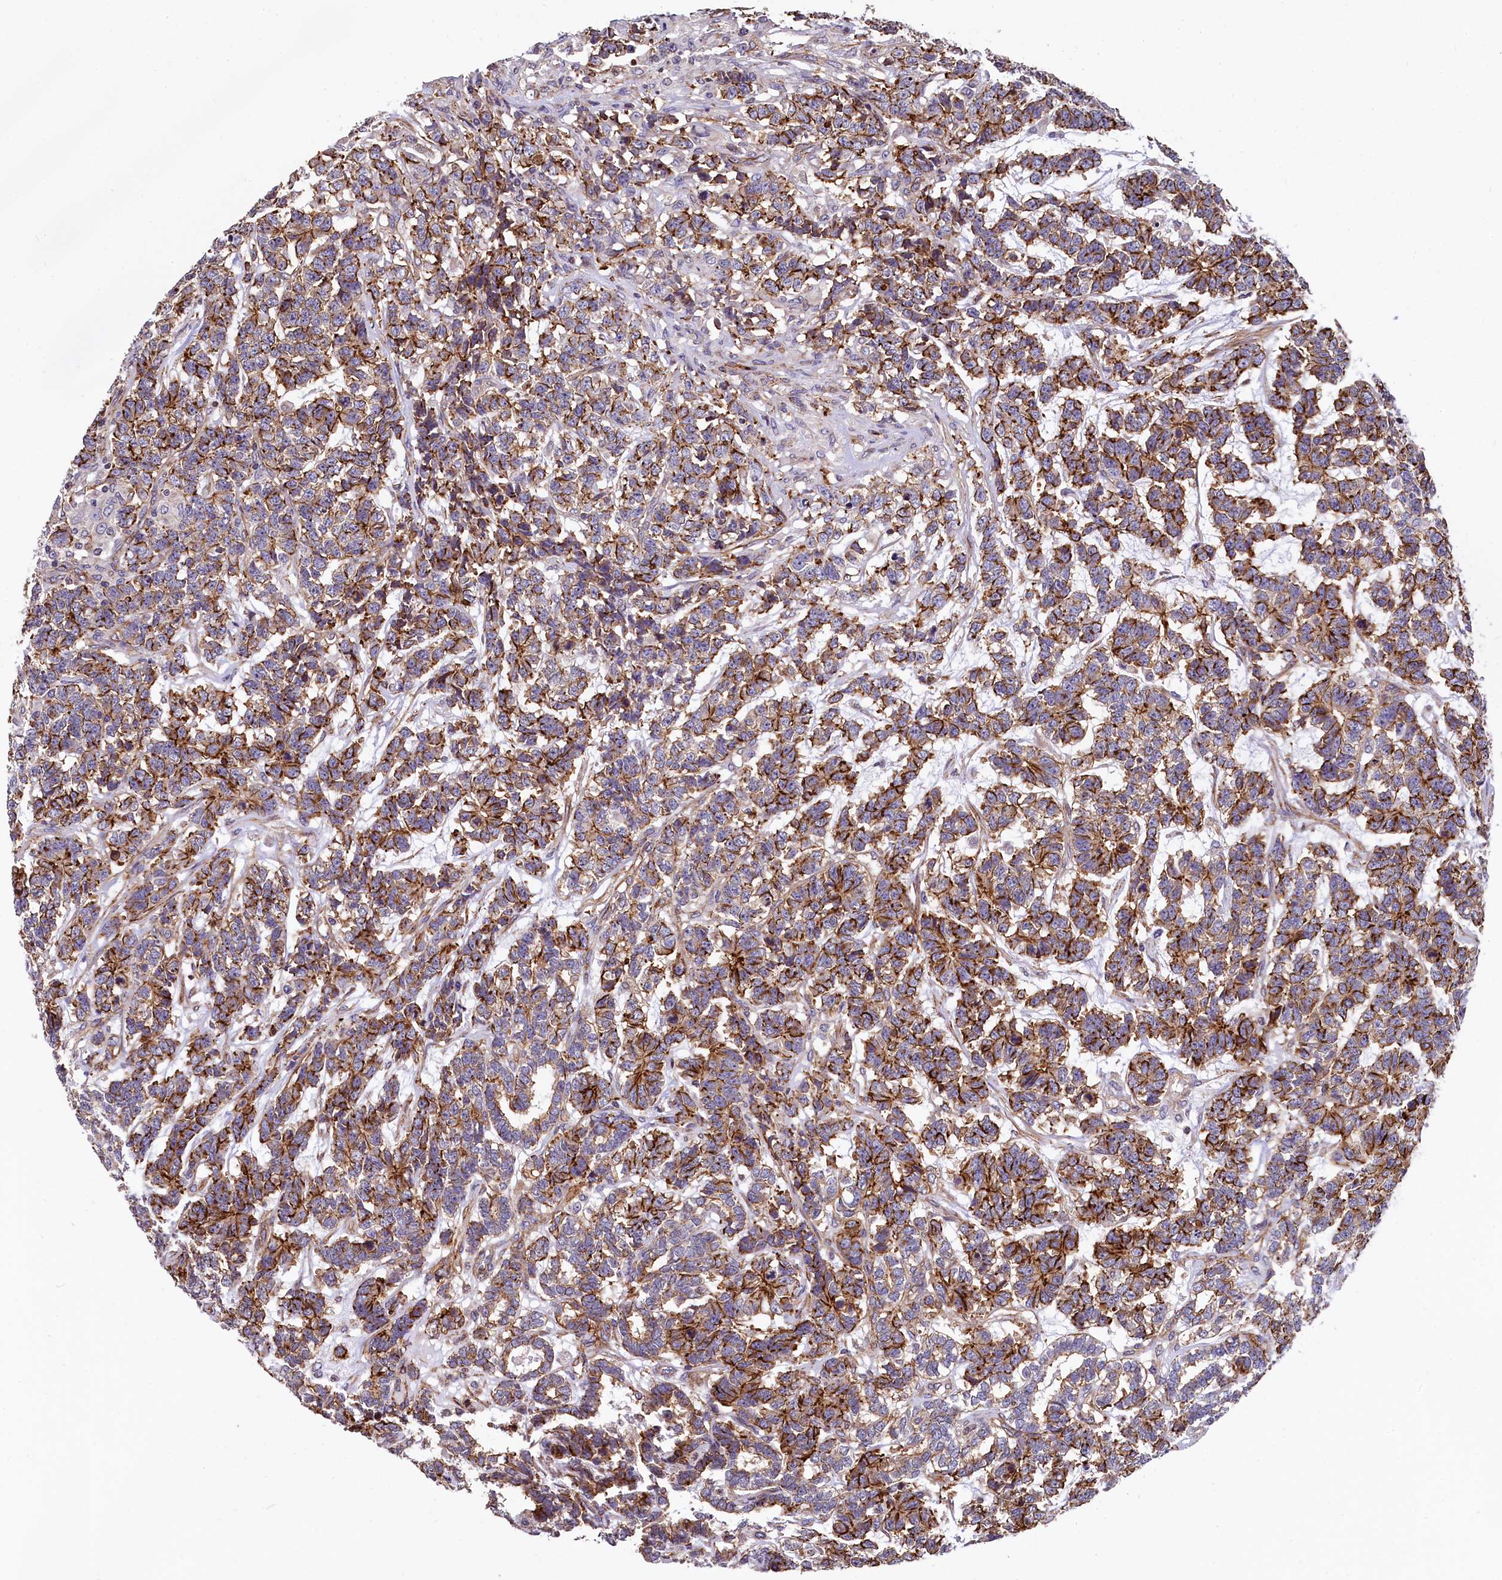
{"staining": {"intensity": "strong", "quantity": ">75%", "location": "cytoplasmic/membranous"}, "tissue": "testis cancer", "cell_type": "Tumor cells", "image_type": "cancer", "snomed": [{"axis": "morphology", "description": "Carcinoma, Embryonal, NOS"}, {"axis": "topography", "description": "Testis"}], "caption": "A brown stain shows strong cytoplasmic/membranous positivity of a protein in embryonal carcinoma (testis) tumor cells.", "gene": "ZNF2", "patient": {"sex": "male", "age": 26}}